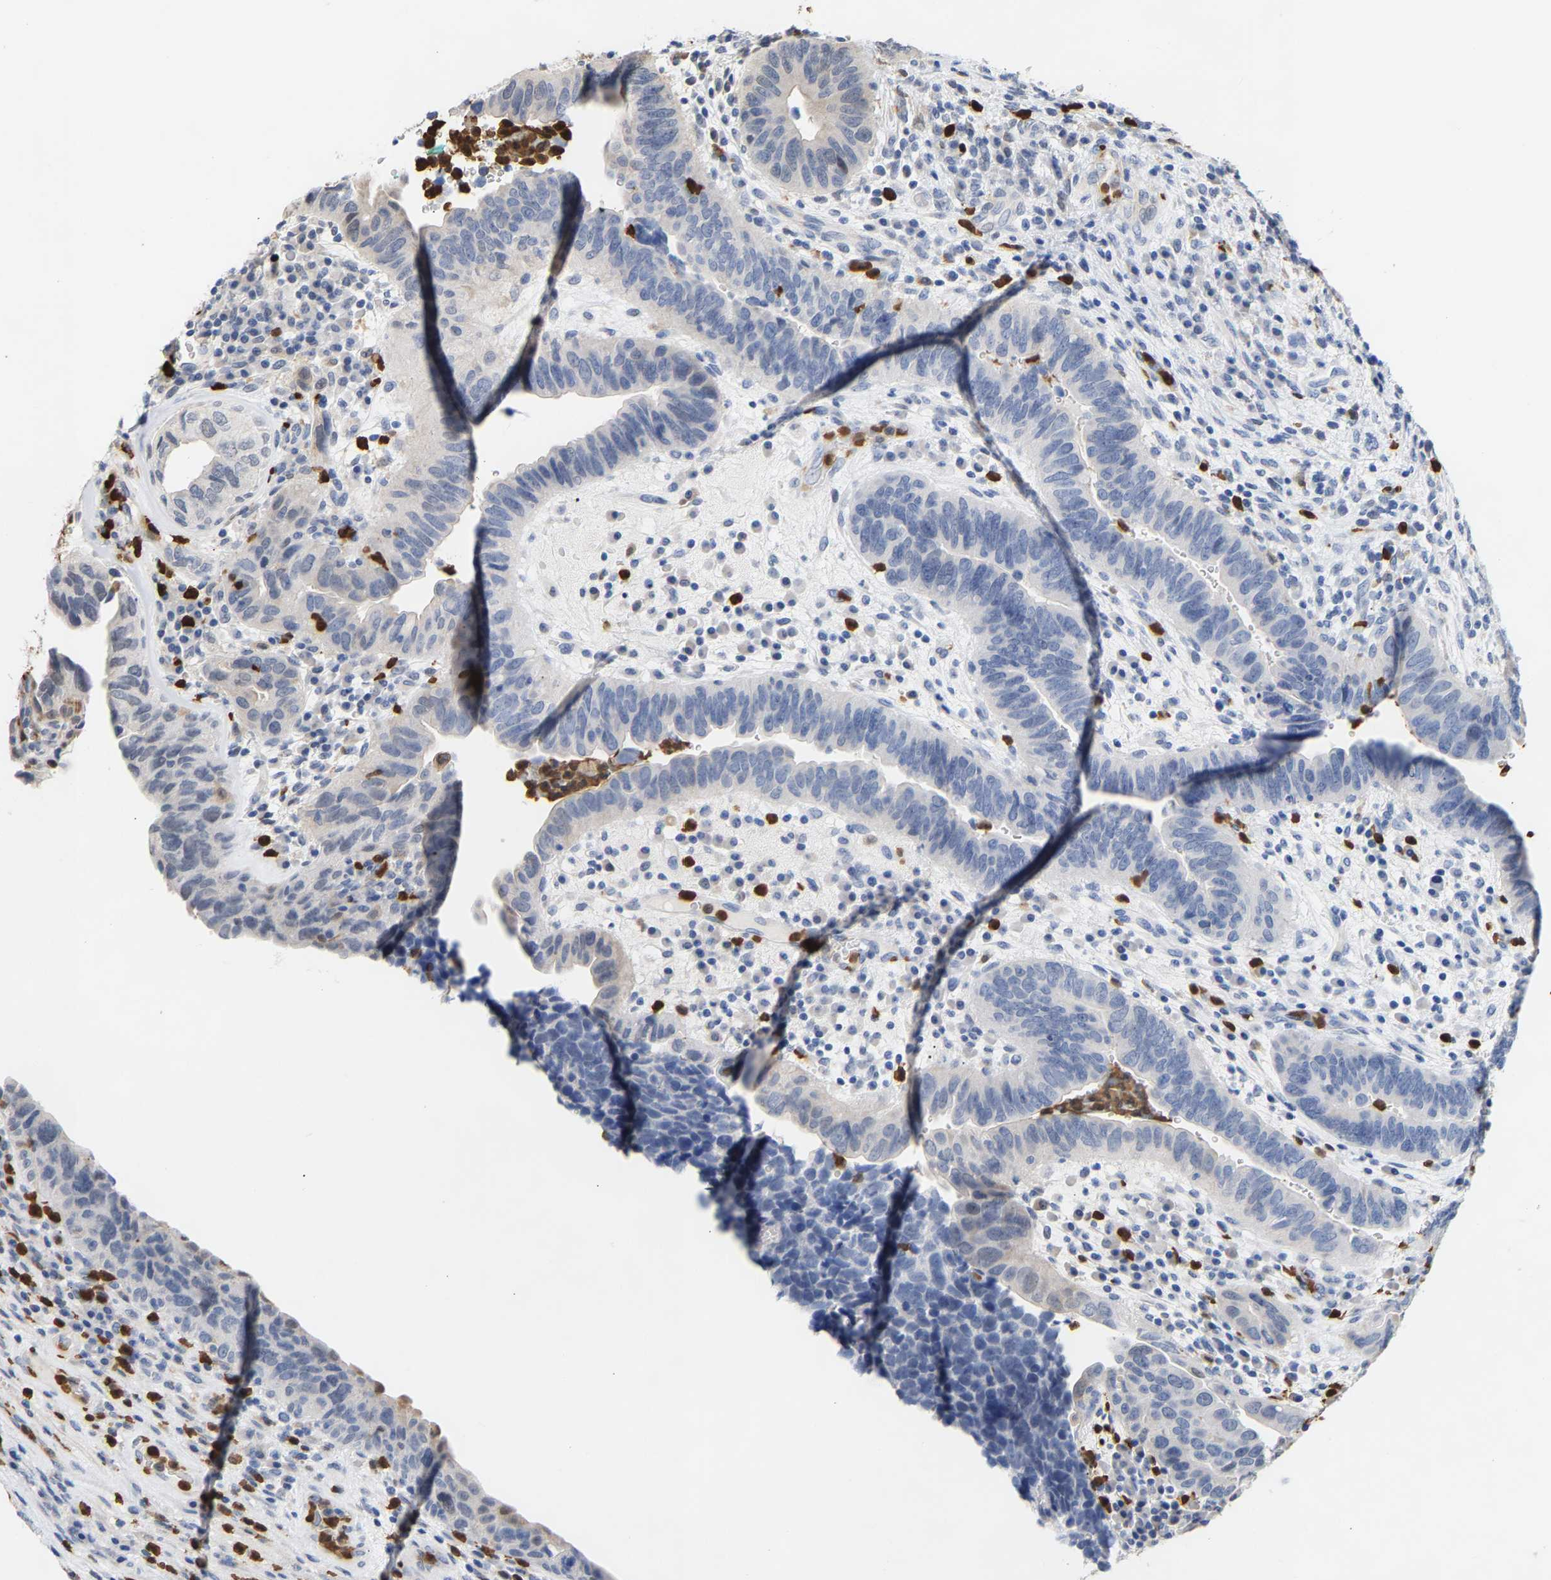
{"staining": {"intensity": "negative", "quantity": "none", "location": "none"}, "tissue": "urothelial cancer", "cell_type": "Tumor cells", "image_type": "cancer", "snomed": [{"axis": "morphology", "description": "Urothelial carcinoma, High grade"}, {"axis": "topography", "description": "Urinary bladder"}], "caption": "Protein analysis of urothelial cancer shows no significant expression in tumor cells.", "gene": "TDRD7", "patient": {"sex": "female", "age": 82}}